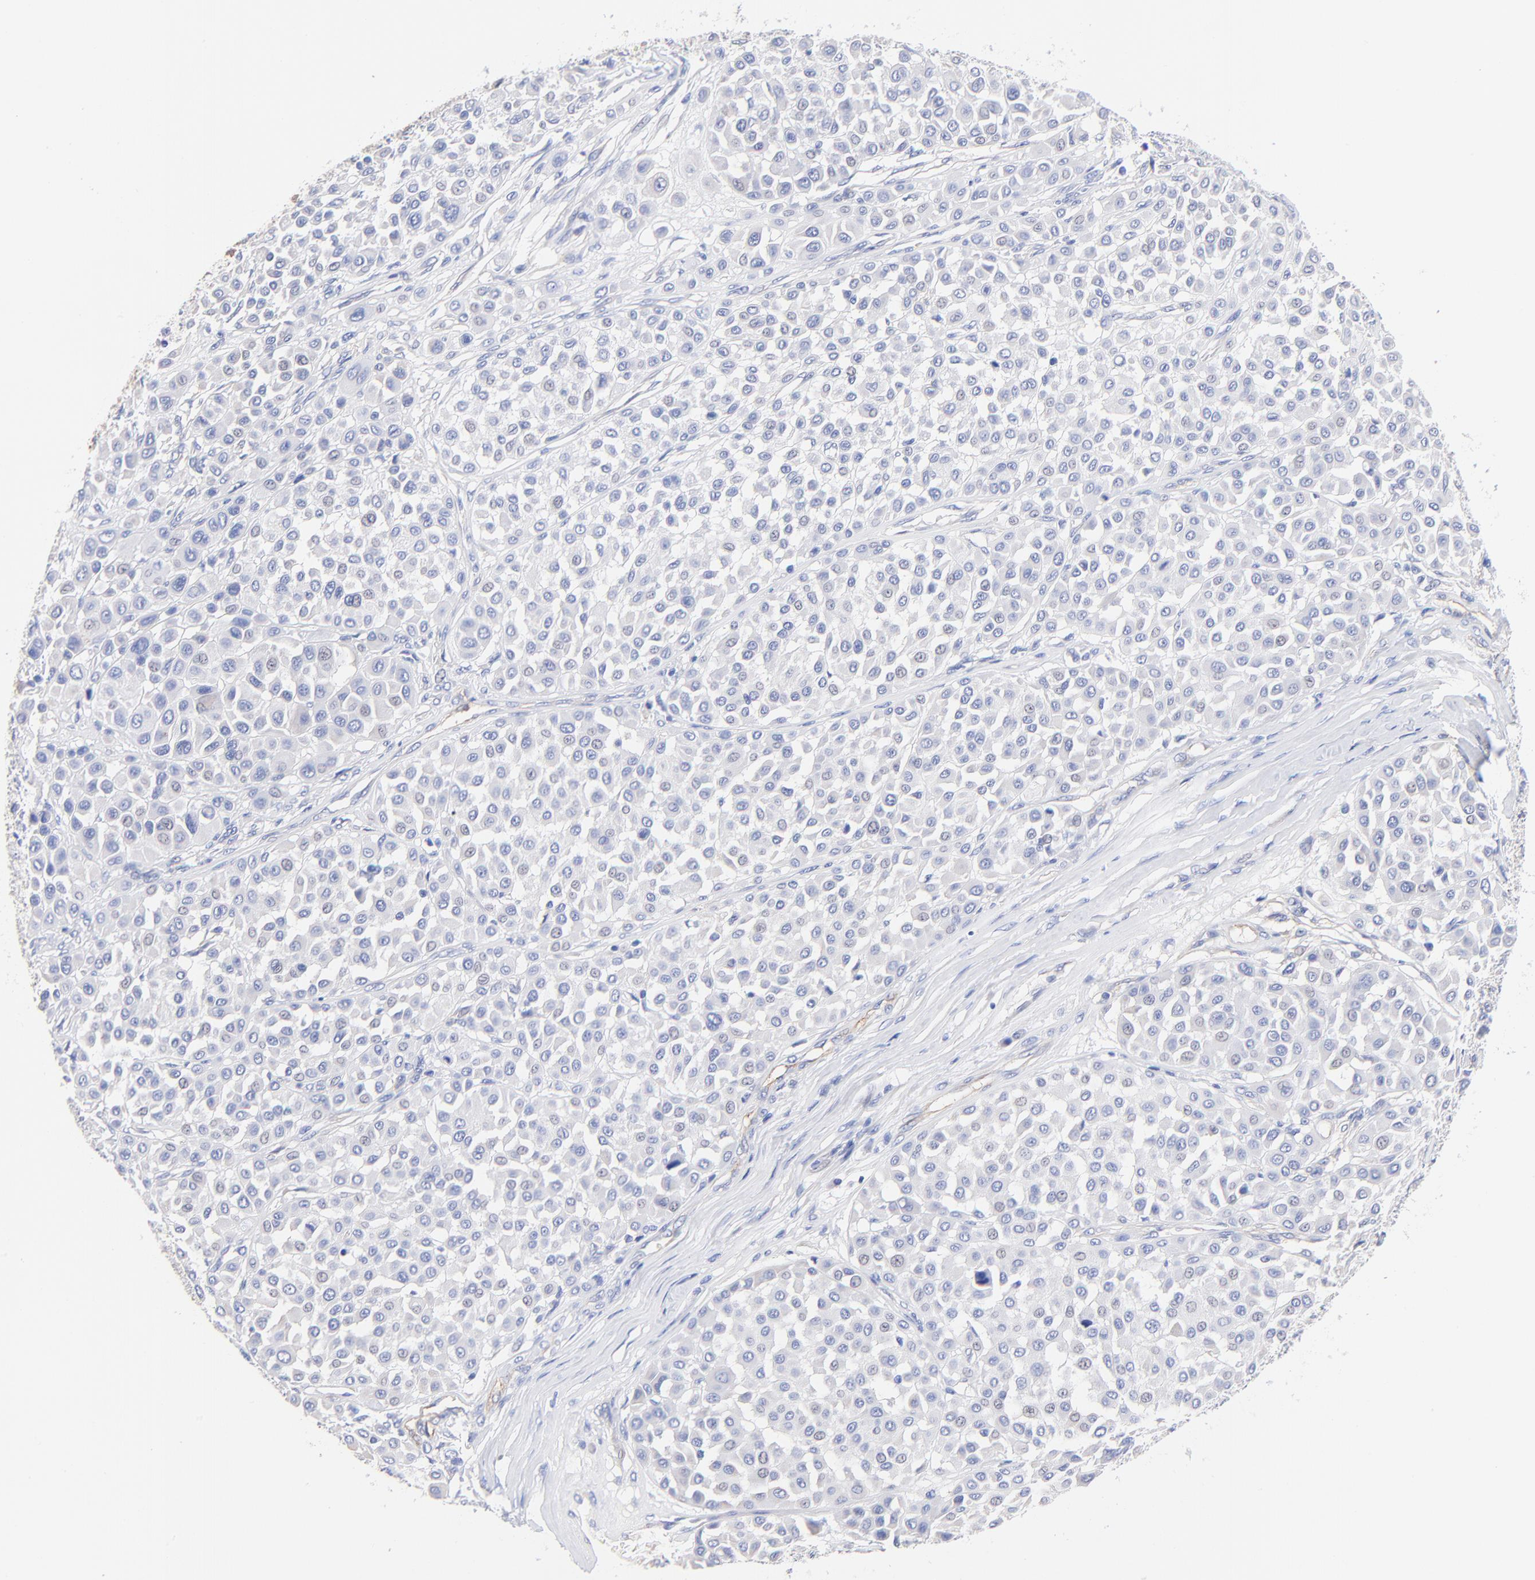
{"staining": {"intensity": "negative", "quantity": "none", "location": "none"}, "tissue": "melanoma", "cell_type": "Tumor cells", "image_type": "cancer", "snomed": [{"axis": "morphology", "description": "Malignant melanoma, Metastatic site"}, {"axis": "topography", "description": "Soft tissue"}], "caption": "Immunohistochemistry histopathology image of melanoma stained for a protein (brown), which exhibits no staining in tumor cells. (IHC, brightfield microscopy, high magnification).", "gene": "SLC44A2", "patient": {"sex": "male", "age": 41}}